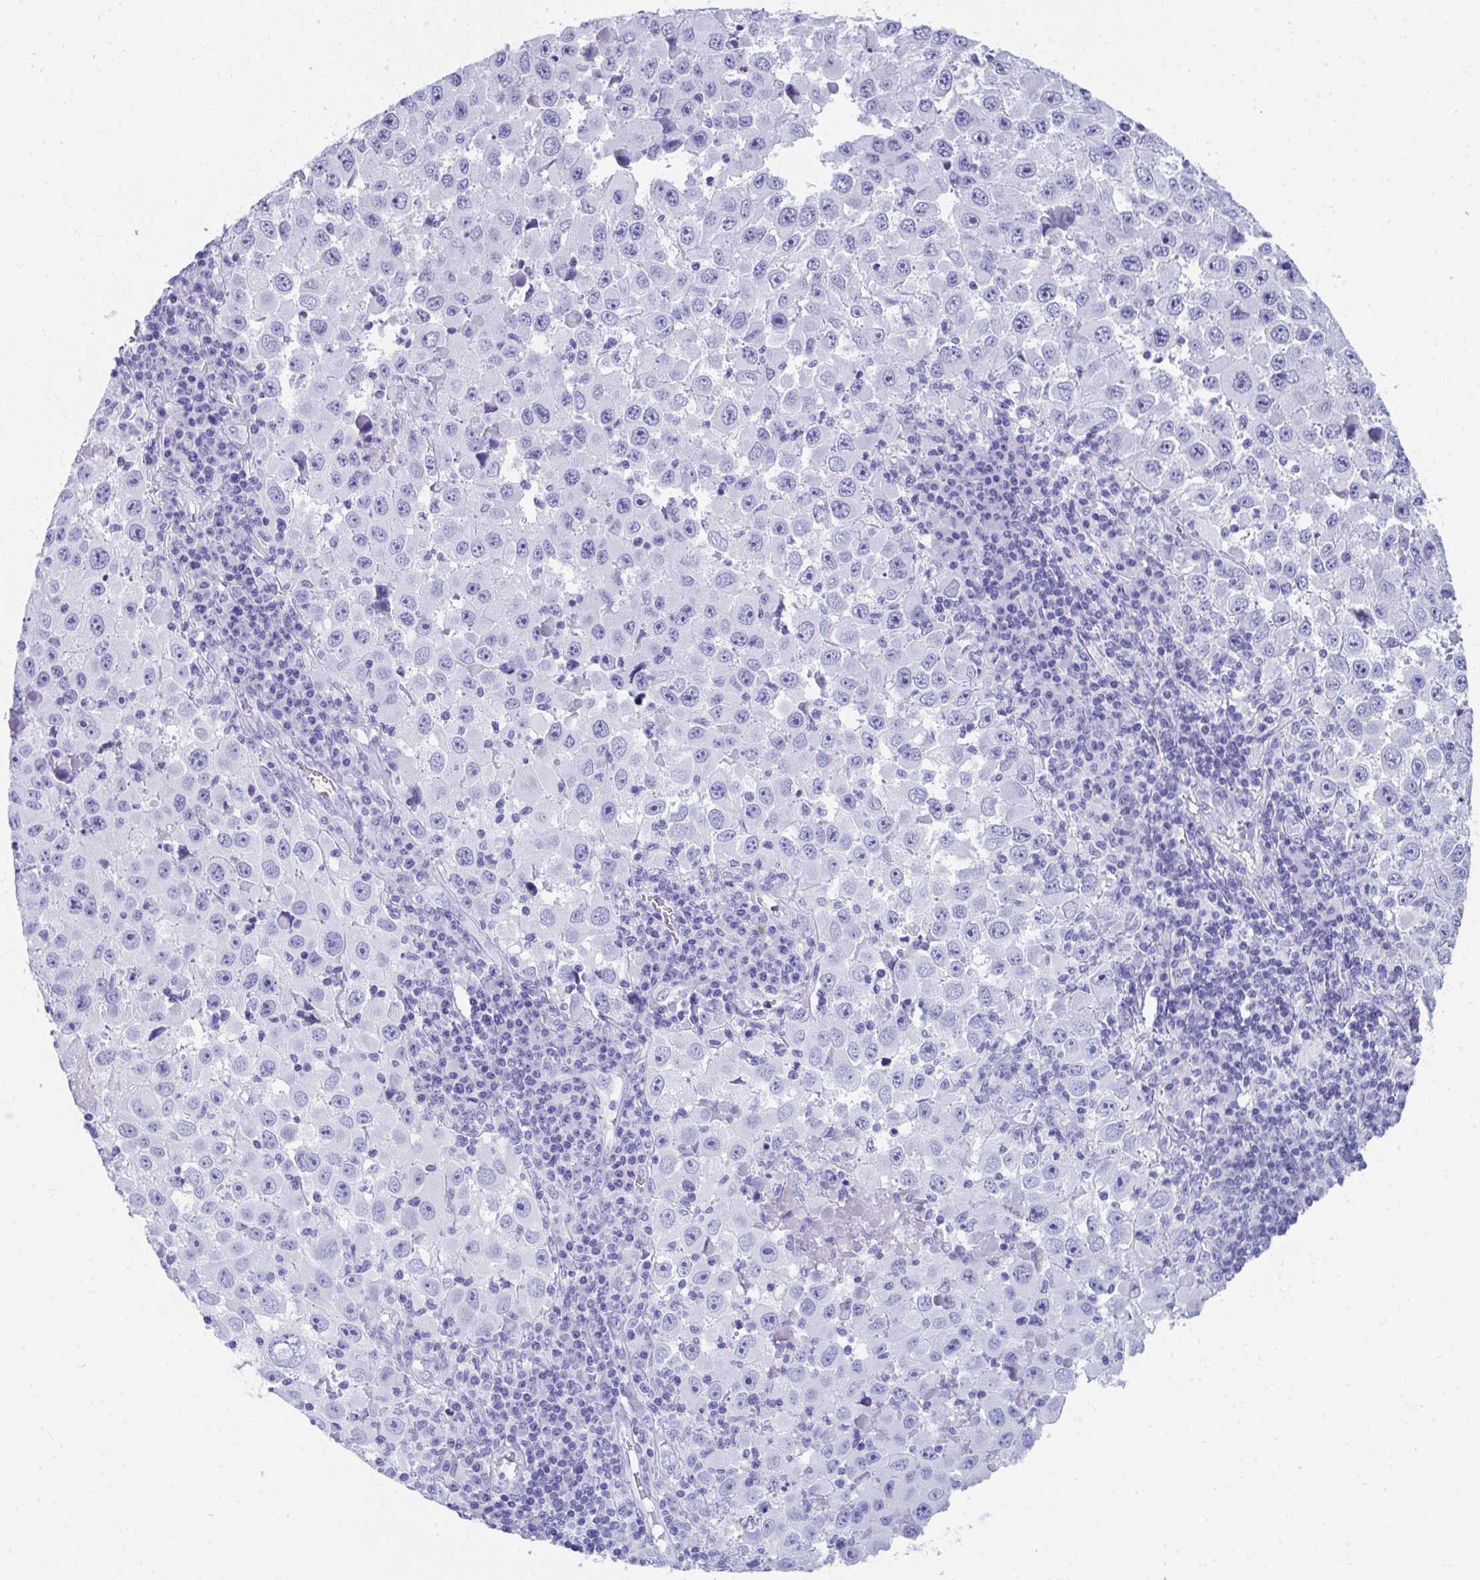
{"staining": {"intensity": "negative", "quantity": "none", "location": "none"}, "tissue": "melanoma", "cell_type": "Tumor cells", "image_type": "cancer", "snomed": [{"axis": "morphology", "description": "Malignant melanoma, Metastatic site"}, {"axis": "topography", "description": "Lymph node"}], "caption": "Tumor cells show no significant positivity in malignant melanoma (metastatic site).", "gene": "HGD", "patient": {"sex": "female", "age": 67}}